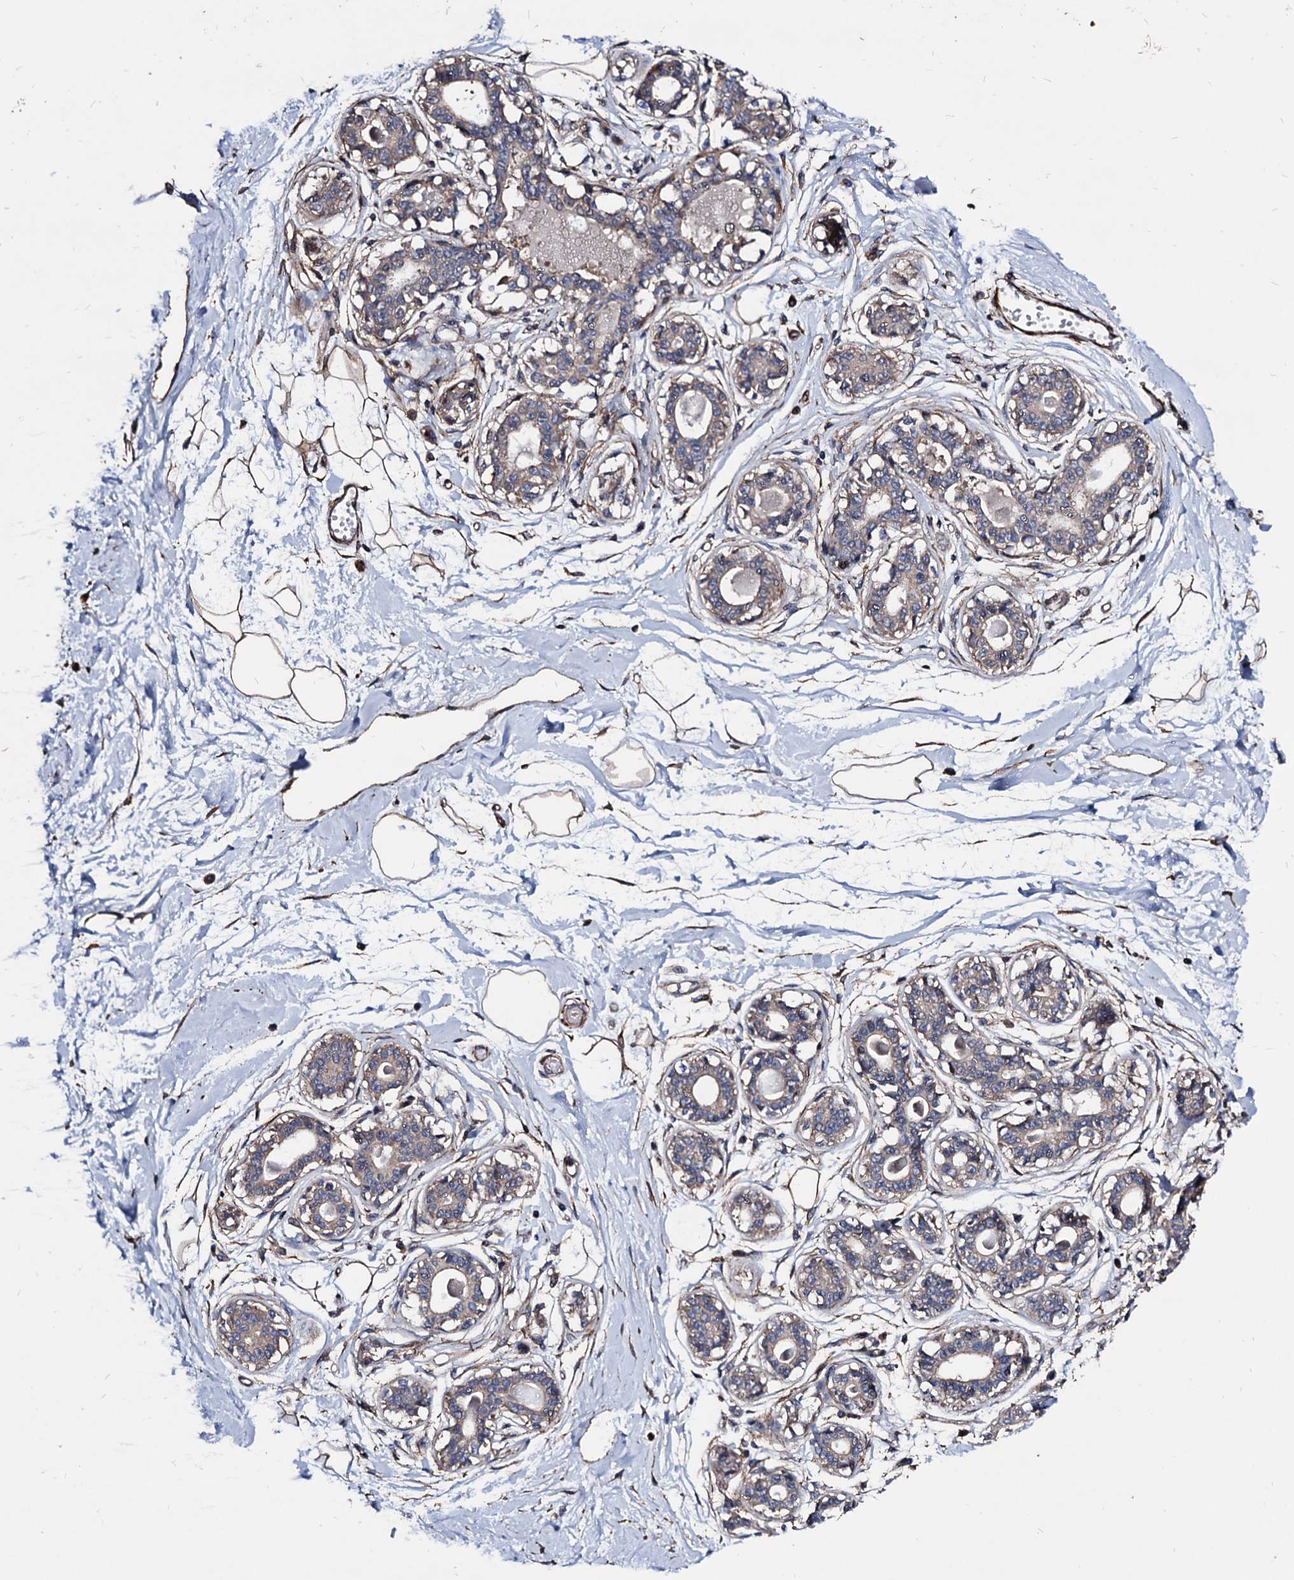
{"staining": {"intensity": "moderate", "quantity": "25%-75%", "location": "cytoplasmic/membranous"}, "tissue": "breast", "cell_type": "Adipocytes", "image_type": "normal", "snomed": [{"axis": "morphology", "description": "Normal tissue, NOS"}, {"axis": "topography", "description": "Breast"}], "caption": "Breast stained with immunohistochemistry (IHC) demonstrates moderate cytoplasmic/membranous expression in approximately 25%-75% of adipocytes.", "gene": "WDR11", "patient": {"sex": "female", "age": 45}}